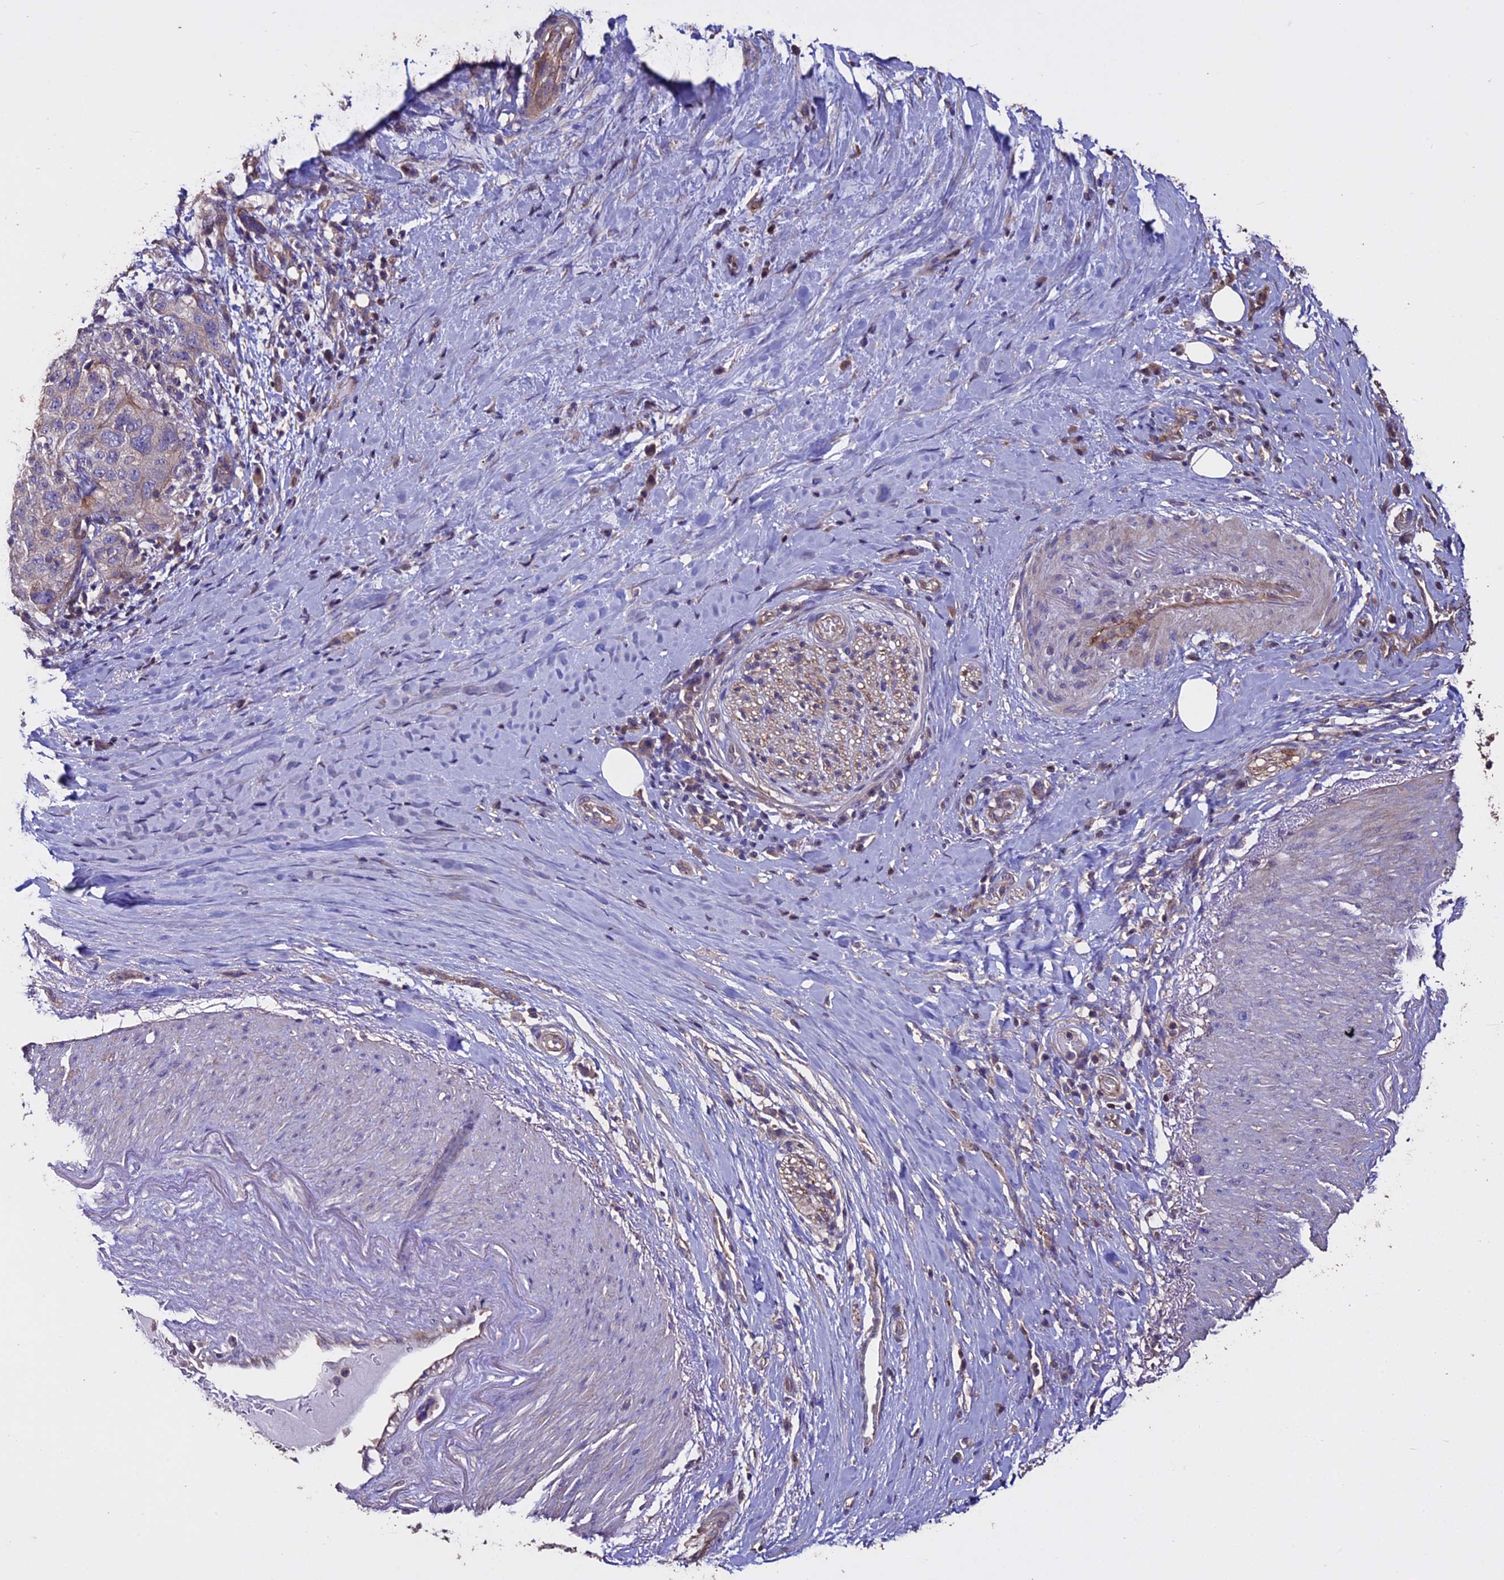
{"staining": {"intensity": "weak", "quantity": "<25%", "location": "cytoplasmic/membranous"}, "tissue": "pancreatic cancer", "cell_type": "Tumor cells", "image_type": "cancer", "snomed": [{"axis": "morphology", "description": "Adenocarcinoma, NOS"}, {"axis": "topography", "description": "Pancreas"}], "caption": "Immunohistochemistry (IHC) histopathology image of human pancreatic cancer (adenocarcinoma) stained for a protein (brown), which exhibits no positivity in tumor cells. (Stains: DAB IHC with hematoxylin counter stain, Microscopy: brightfield microscopy at high magnification).", "gene": "USB1", "patient": {"sex": "female", "age": 73}}